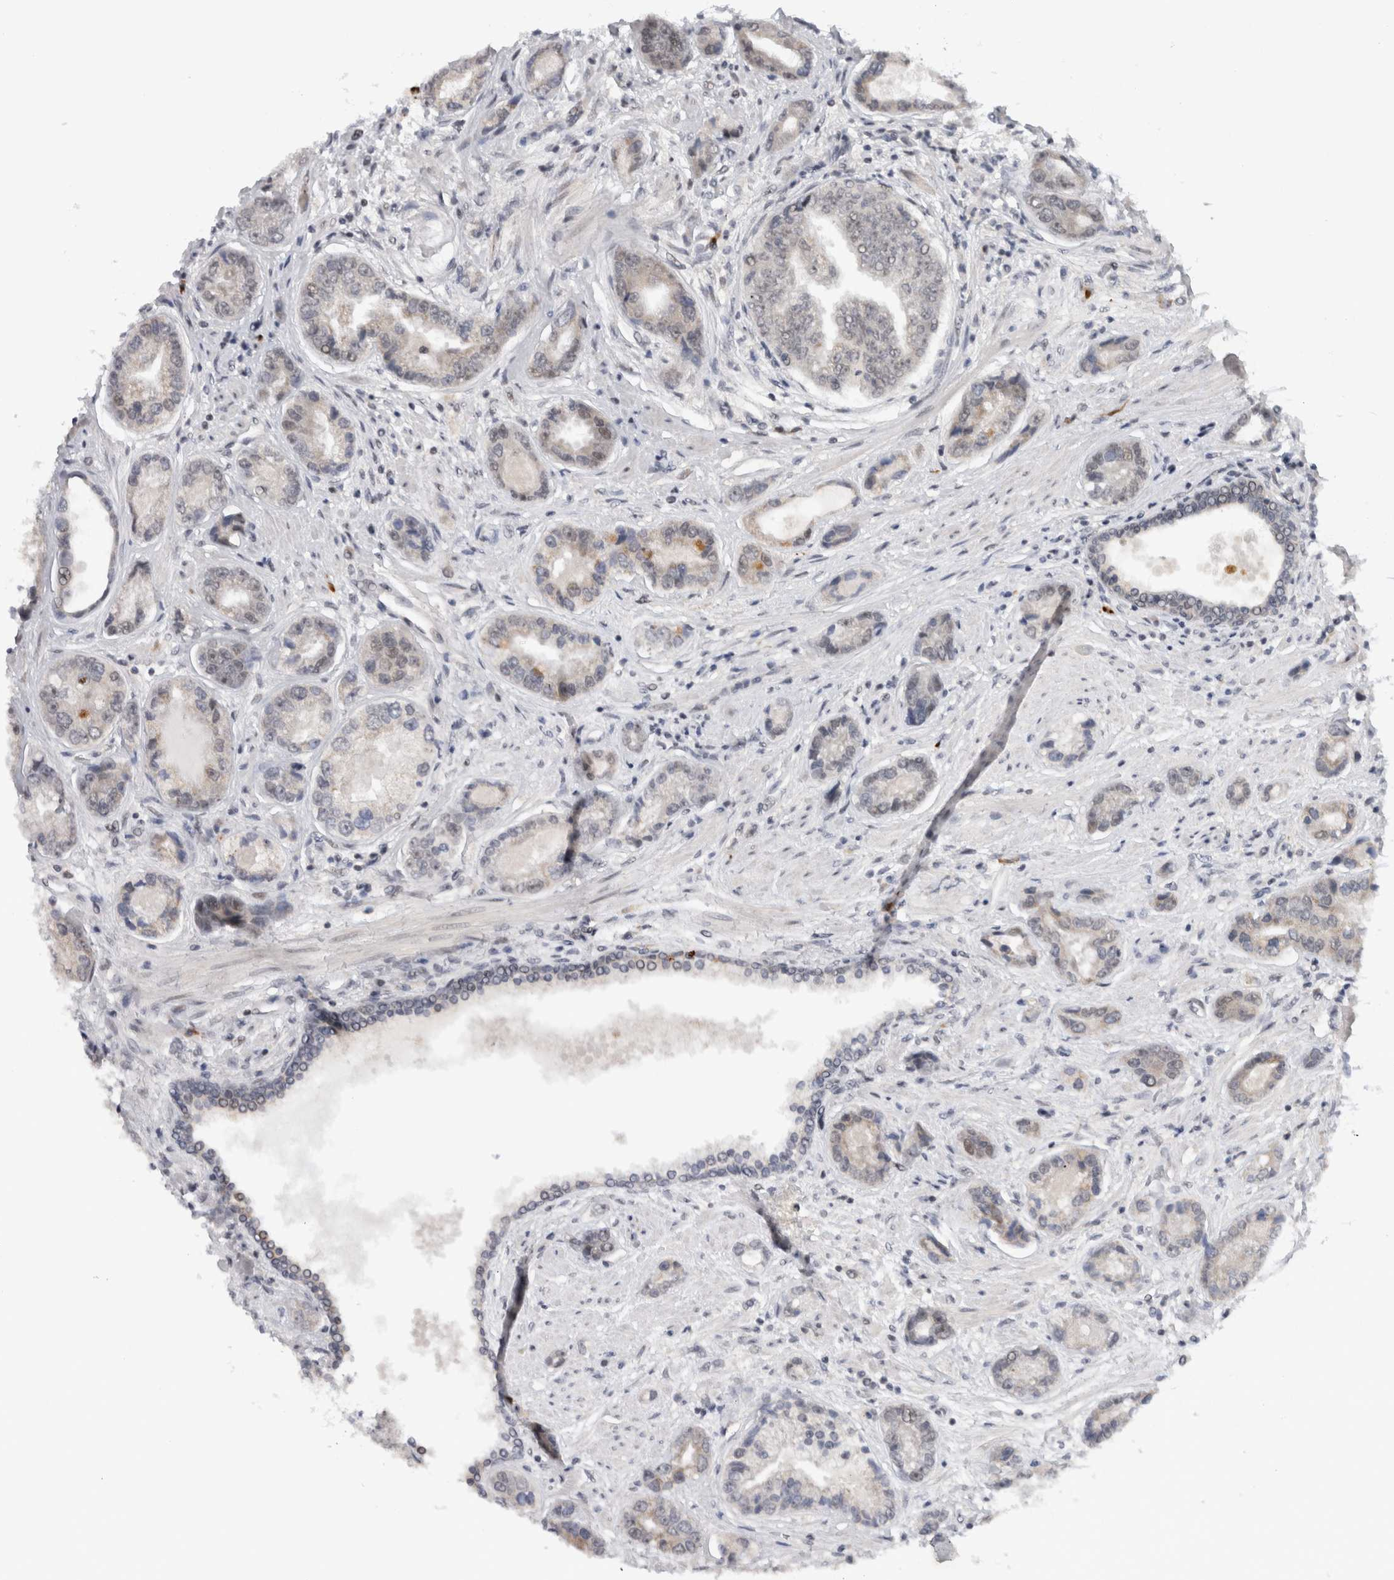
{"staining": {"intensity": "negative", "quantity": "none", "location": "none"}, "tissue": "prostate cancer", "cell_type": "Tumor cells", "image_type": "cancer", "snomed": [{"axis": "morphology", "description": "Adenocarcinoma, High grade"}, {"axis": "topography", "description": "Prostate"}], "caption": "Human adenocarcinoma (high-grade) (prostate) stained for a protein using immunohistochemistry displays no positivity in tumor cells.", "gene": "HESX1", "patient": {"sex": "male", "age": 61}}